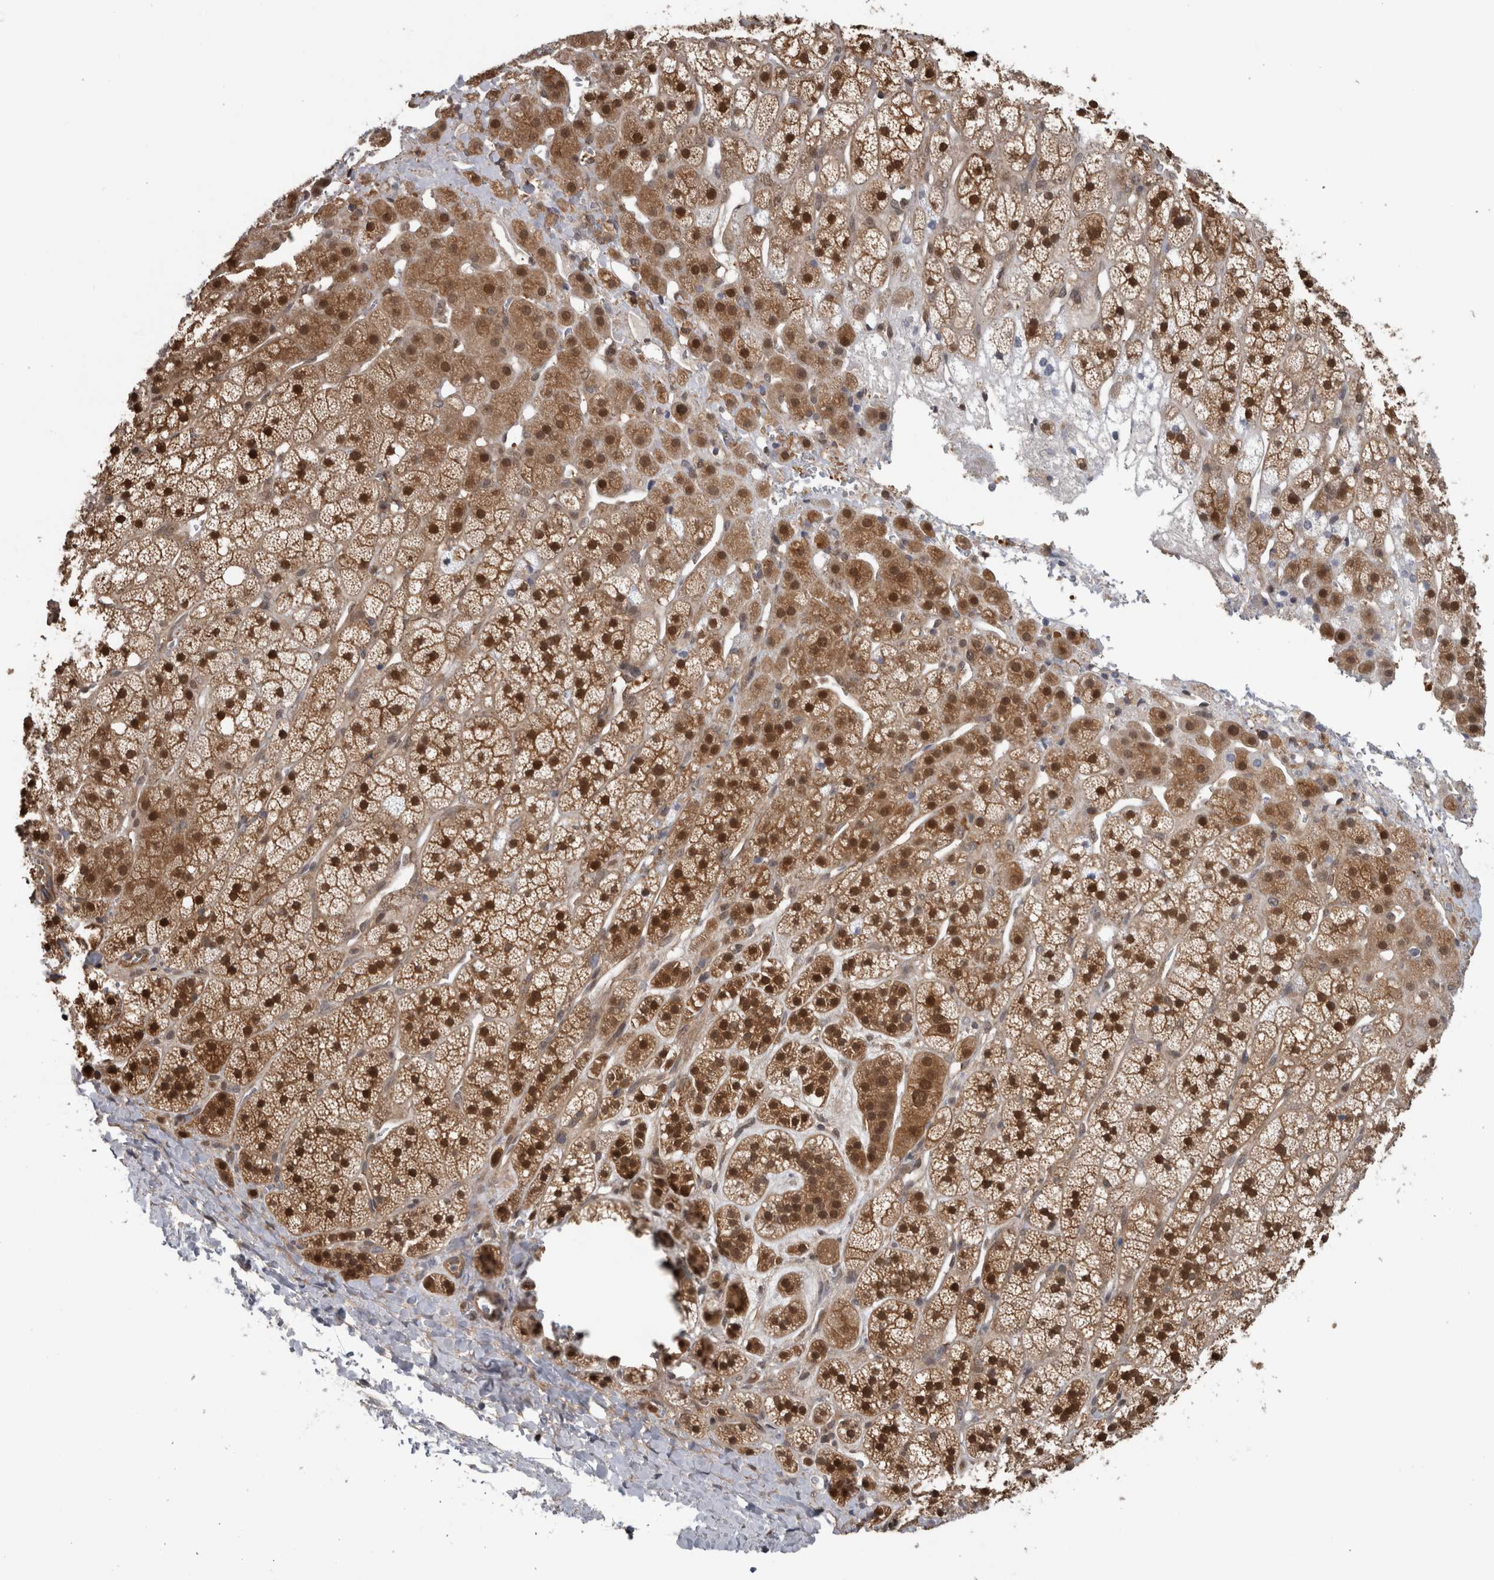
{"staining": {"intensity": "strong", "quantity": ">75%", "location": "cytoplasmic/membranous,nuclear"}, "tissue": "adrenal gland", "cell_type": "Glandular cells", "image_type": "normal", "snomed": [{"axis": "morphology", "description": "Normal tissue, NOS"}, {"axis": "topography", "description": "Adrenal gland"}], "caption": "The photomicrograph demonstrates staining of unremarkable adrenal gland, revealing strong cytoplasmic/membranous,nuclear protein expression (brown color) within glandular cells.", "gene": "NAPRT", "patient": {"sex": "male", "age": 56}}